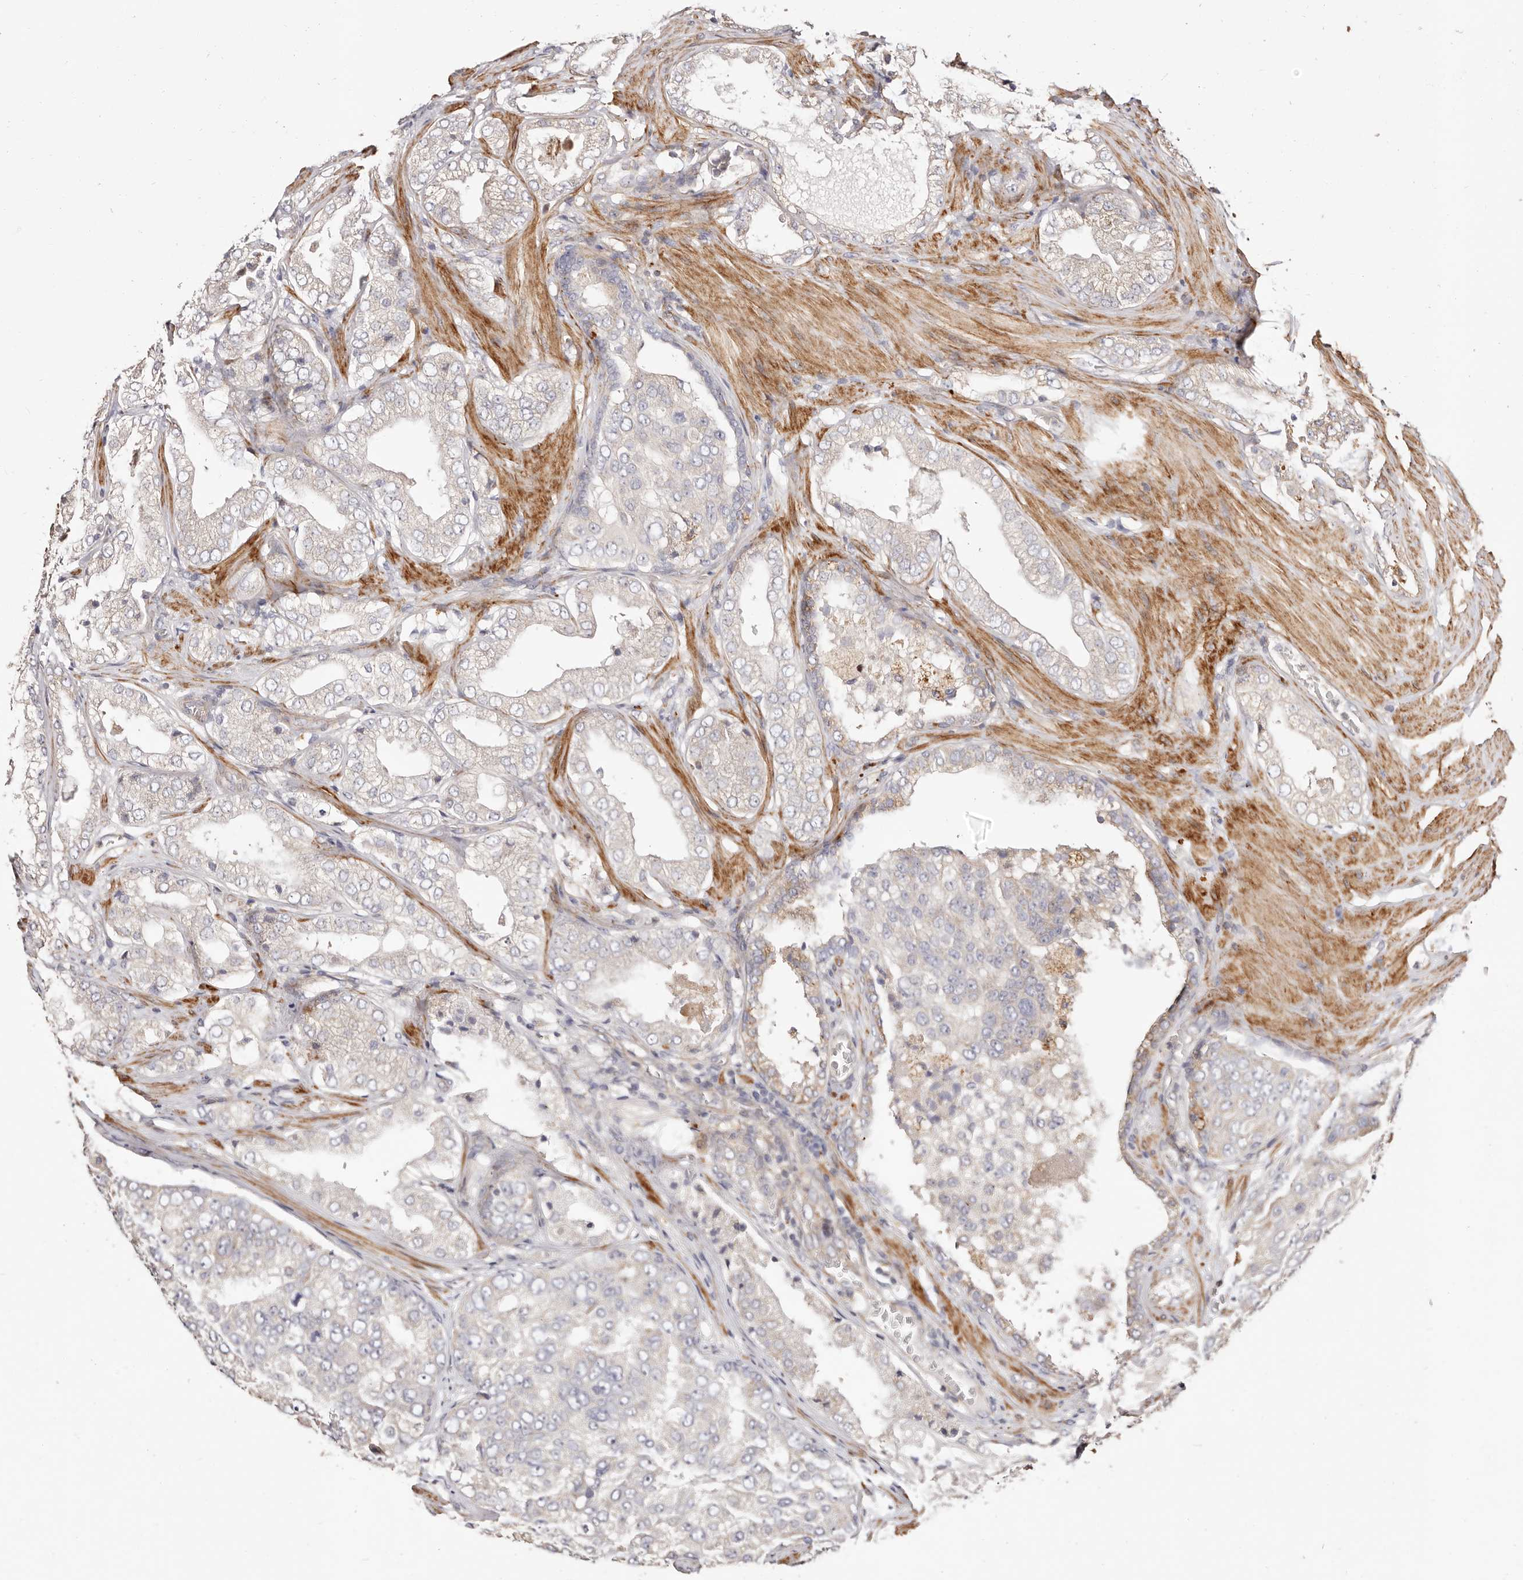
{"staining": {"intensity": "weak", "quantity": ">75%", "location": "cytoplasmic/membranous"}, "tissue": "prostate cancer", "cell_type": "Tumor cells", "image_type": "cancer", "snomed": [{"axis": "morphology", "description": "Adenocarcinoma, High grade"}, {"axis": "topography", "description": "Prostate"}], "caption": "There is low levels of weak cytoplasmic/membranous expression in tumor cells of prostate cancer (high-grade adenocarcinoma), as demonstrated by immunohistochemical staining (brown color).", "gene": "MAPK1", "patient": {"sex": "male", "age": 58}}